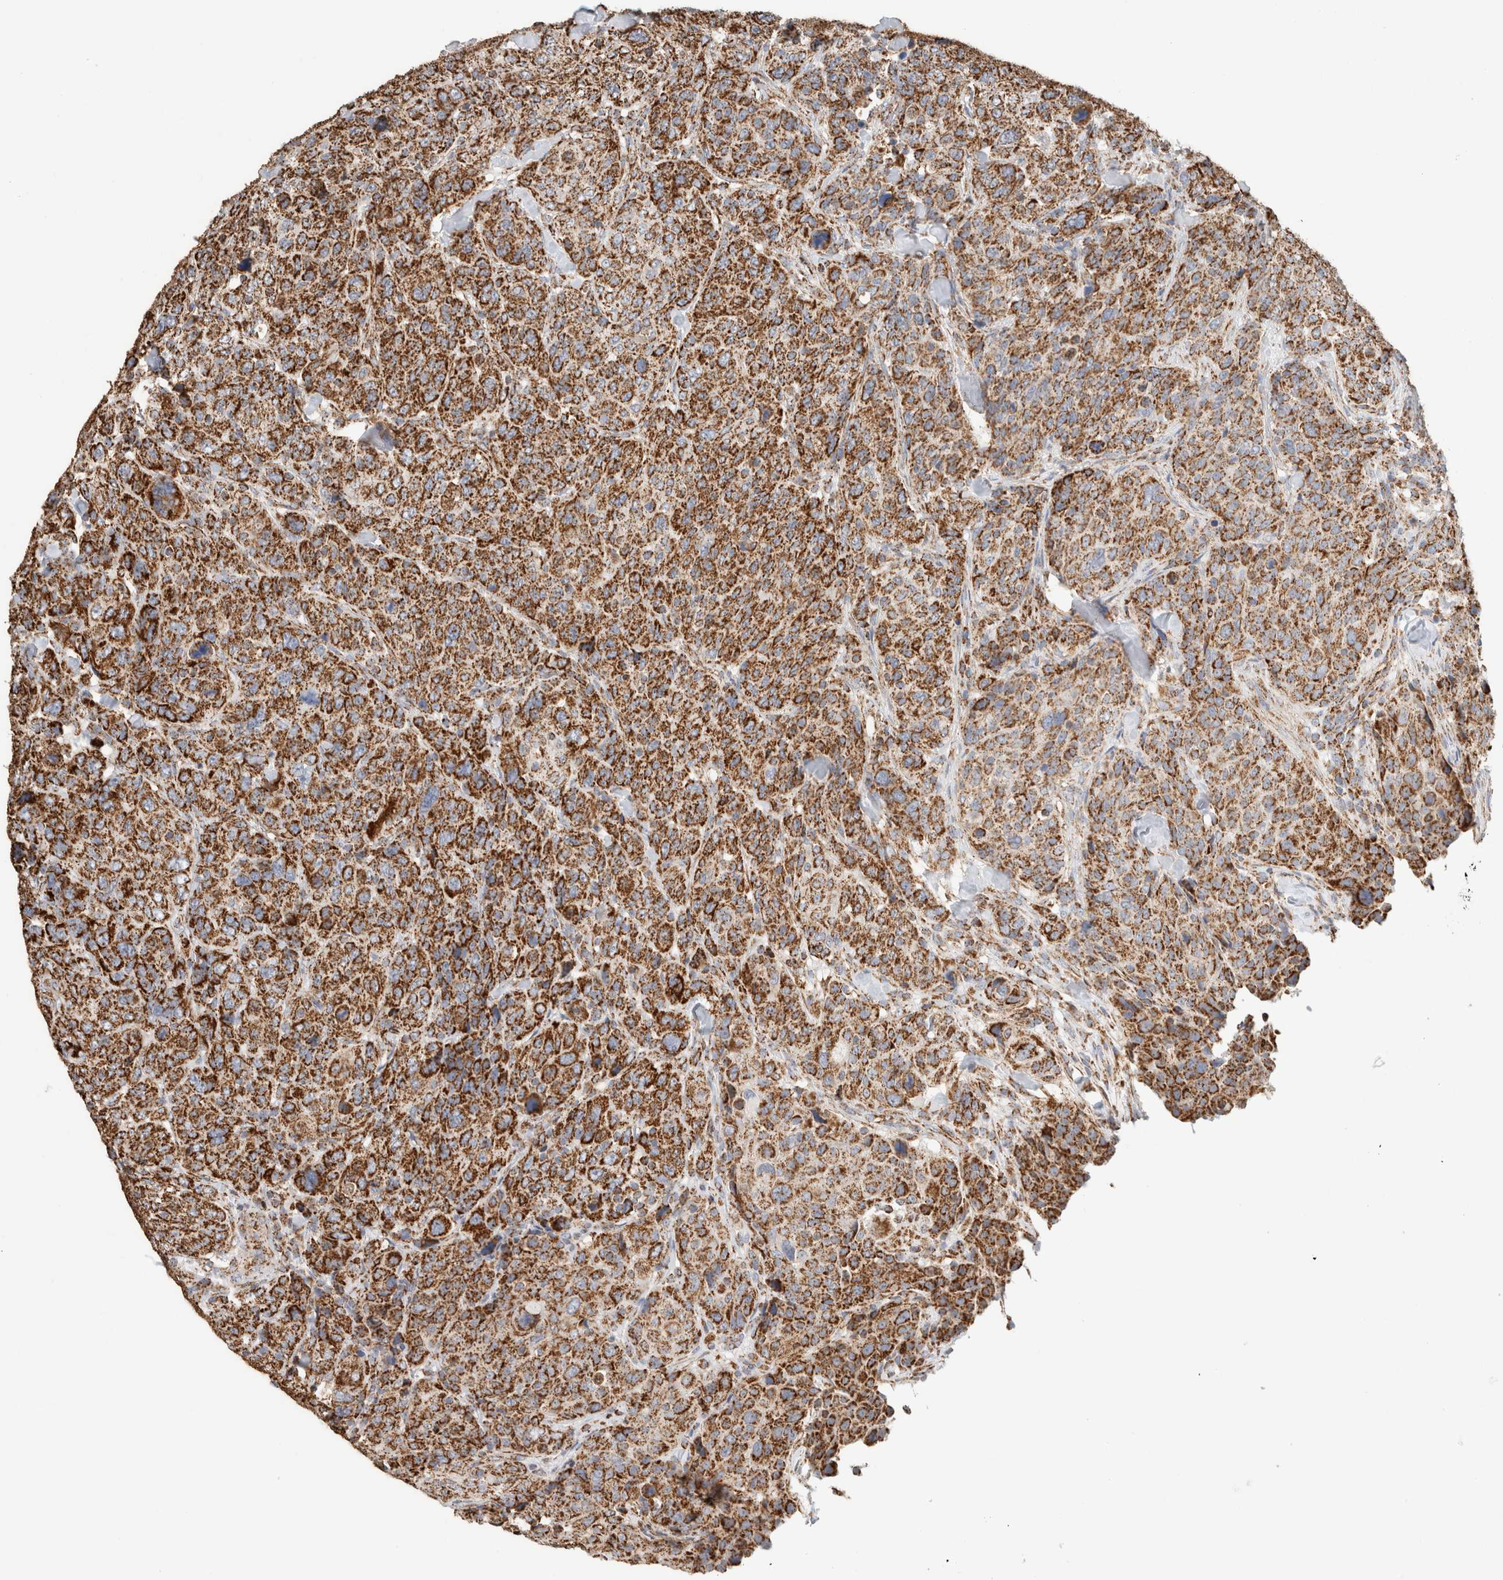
{"staining": {"intensity": "moderate", "quantity": ">75%", "location": "cytoplasmic/membranous"}, "tissue": "breast cancer", "cell_type": "Tumor cells", "image_type": "cancer", "snomed": [{"axis": "morphology", "description": "Duct carcinoma"}, {"axis": "topography", "description": "Breast"}], "caption": "There is medium levels of moderate cytoplasmic/membranous positivity in tumor cells of breast cancer, as demonstrated by immunohistochemical staining (brown color).", "gene": "C1QBP", "patient": {"sex": "female", "age": 37}}